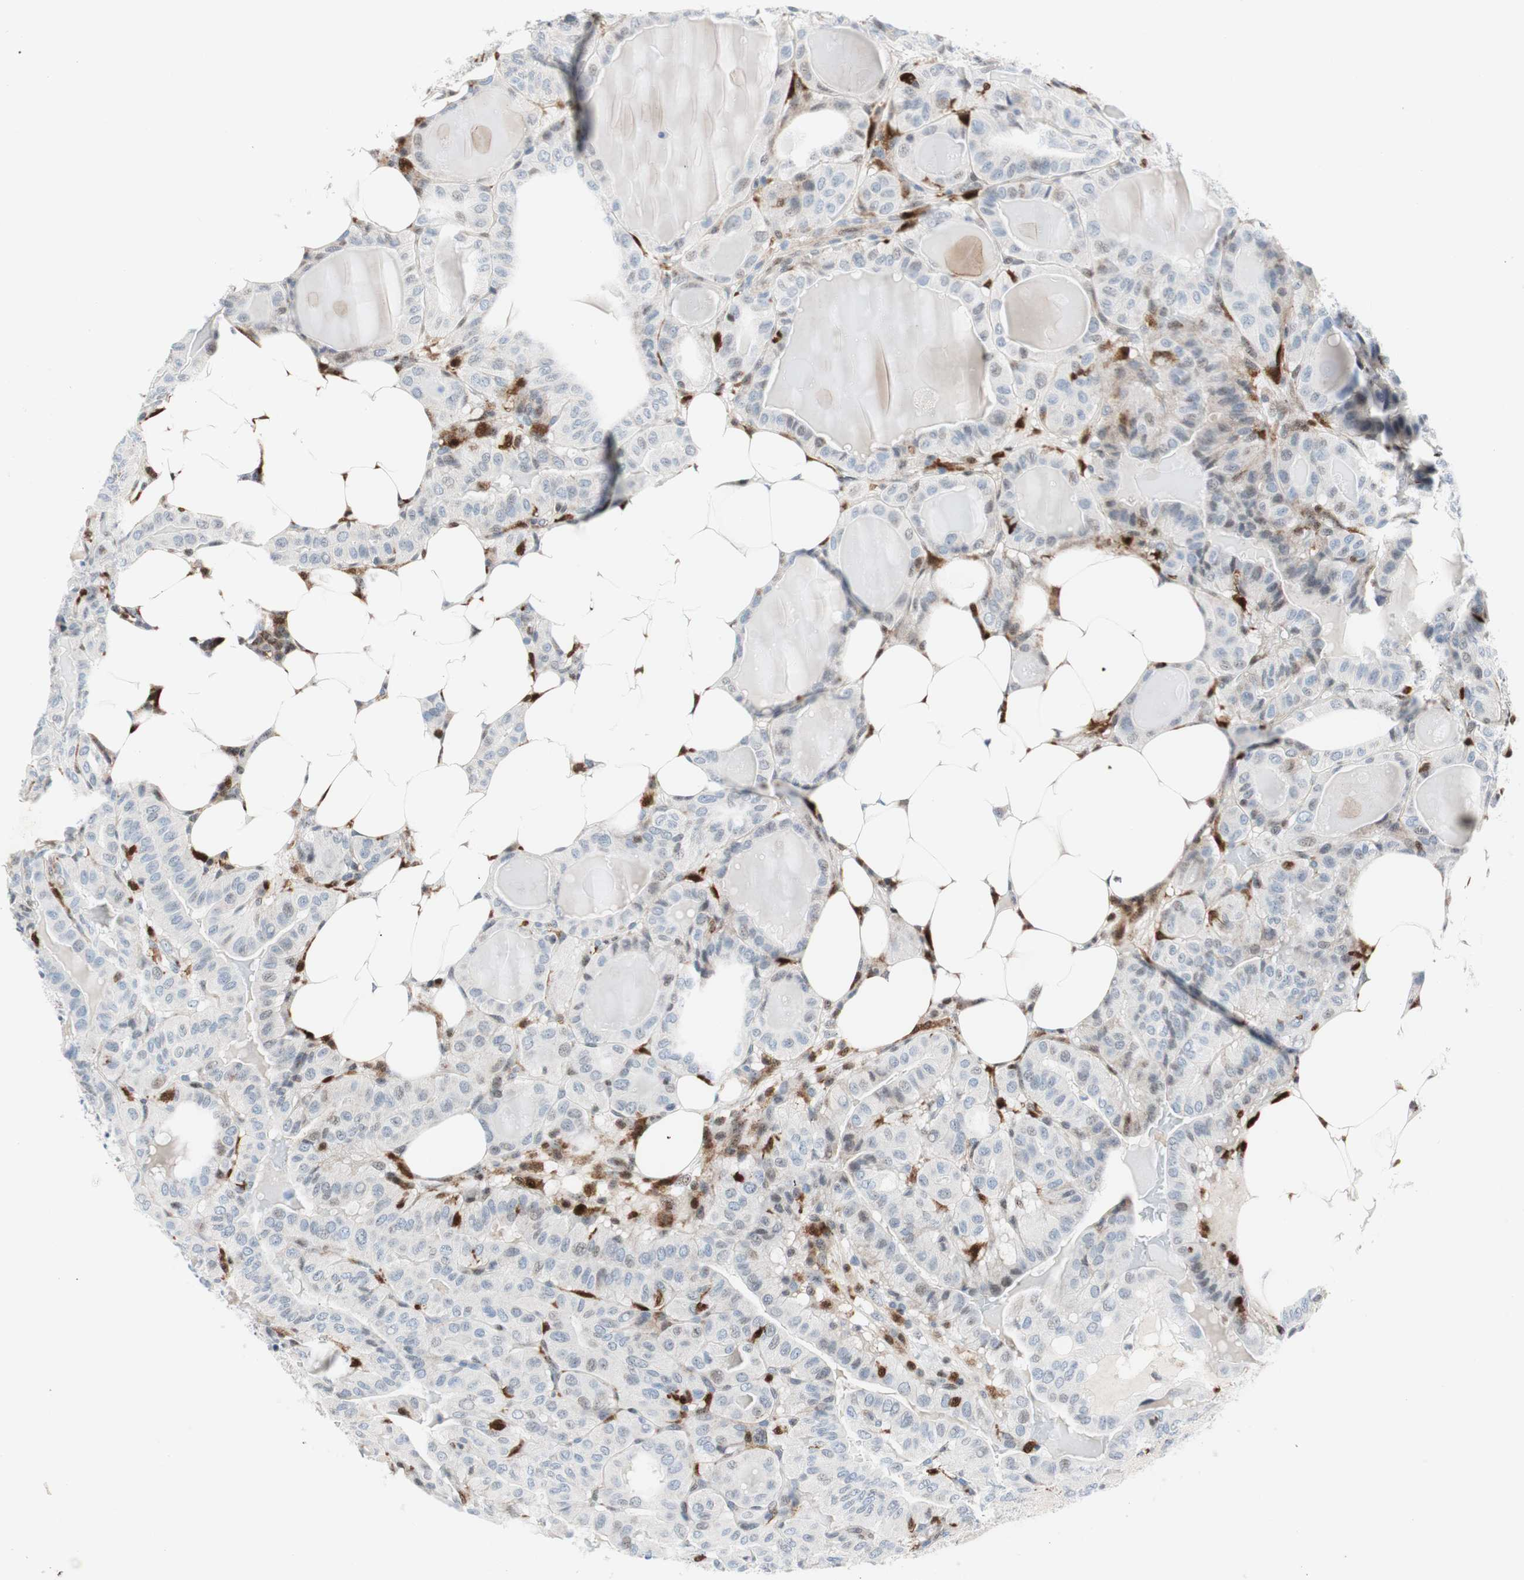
{"staining": {"intensity": "weak", "quantity": "<25%", "location": "cytoplasmic/membranous,nuclear"}, "tissue": "thyroid cancer", "cell_type": "Tumor cells", "image_type": "cancer", "snomed": [{"axis": "morphology", "description": "Papillary adenocarcinoma, NOS"}, {"axis": "topography", "description": "Thyroid gland"}], "caption": "High magnification brightfield microscopy of papillary adenocarcinoma (thyroid) stained with DAB (brown) and counterstained with hematoxylin (blue): tumor cells show no significant staining. The staining is performed using DAB brown chromogen with nuclei counter-stained in using hematoxylin.", "gene": "RGS10", "patient": {"sex": "male", "age": 77}}